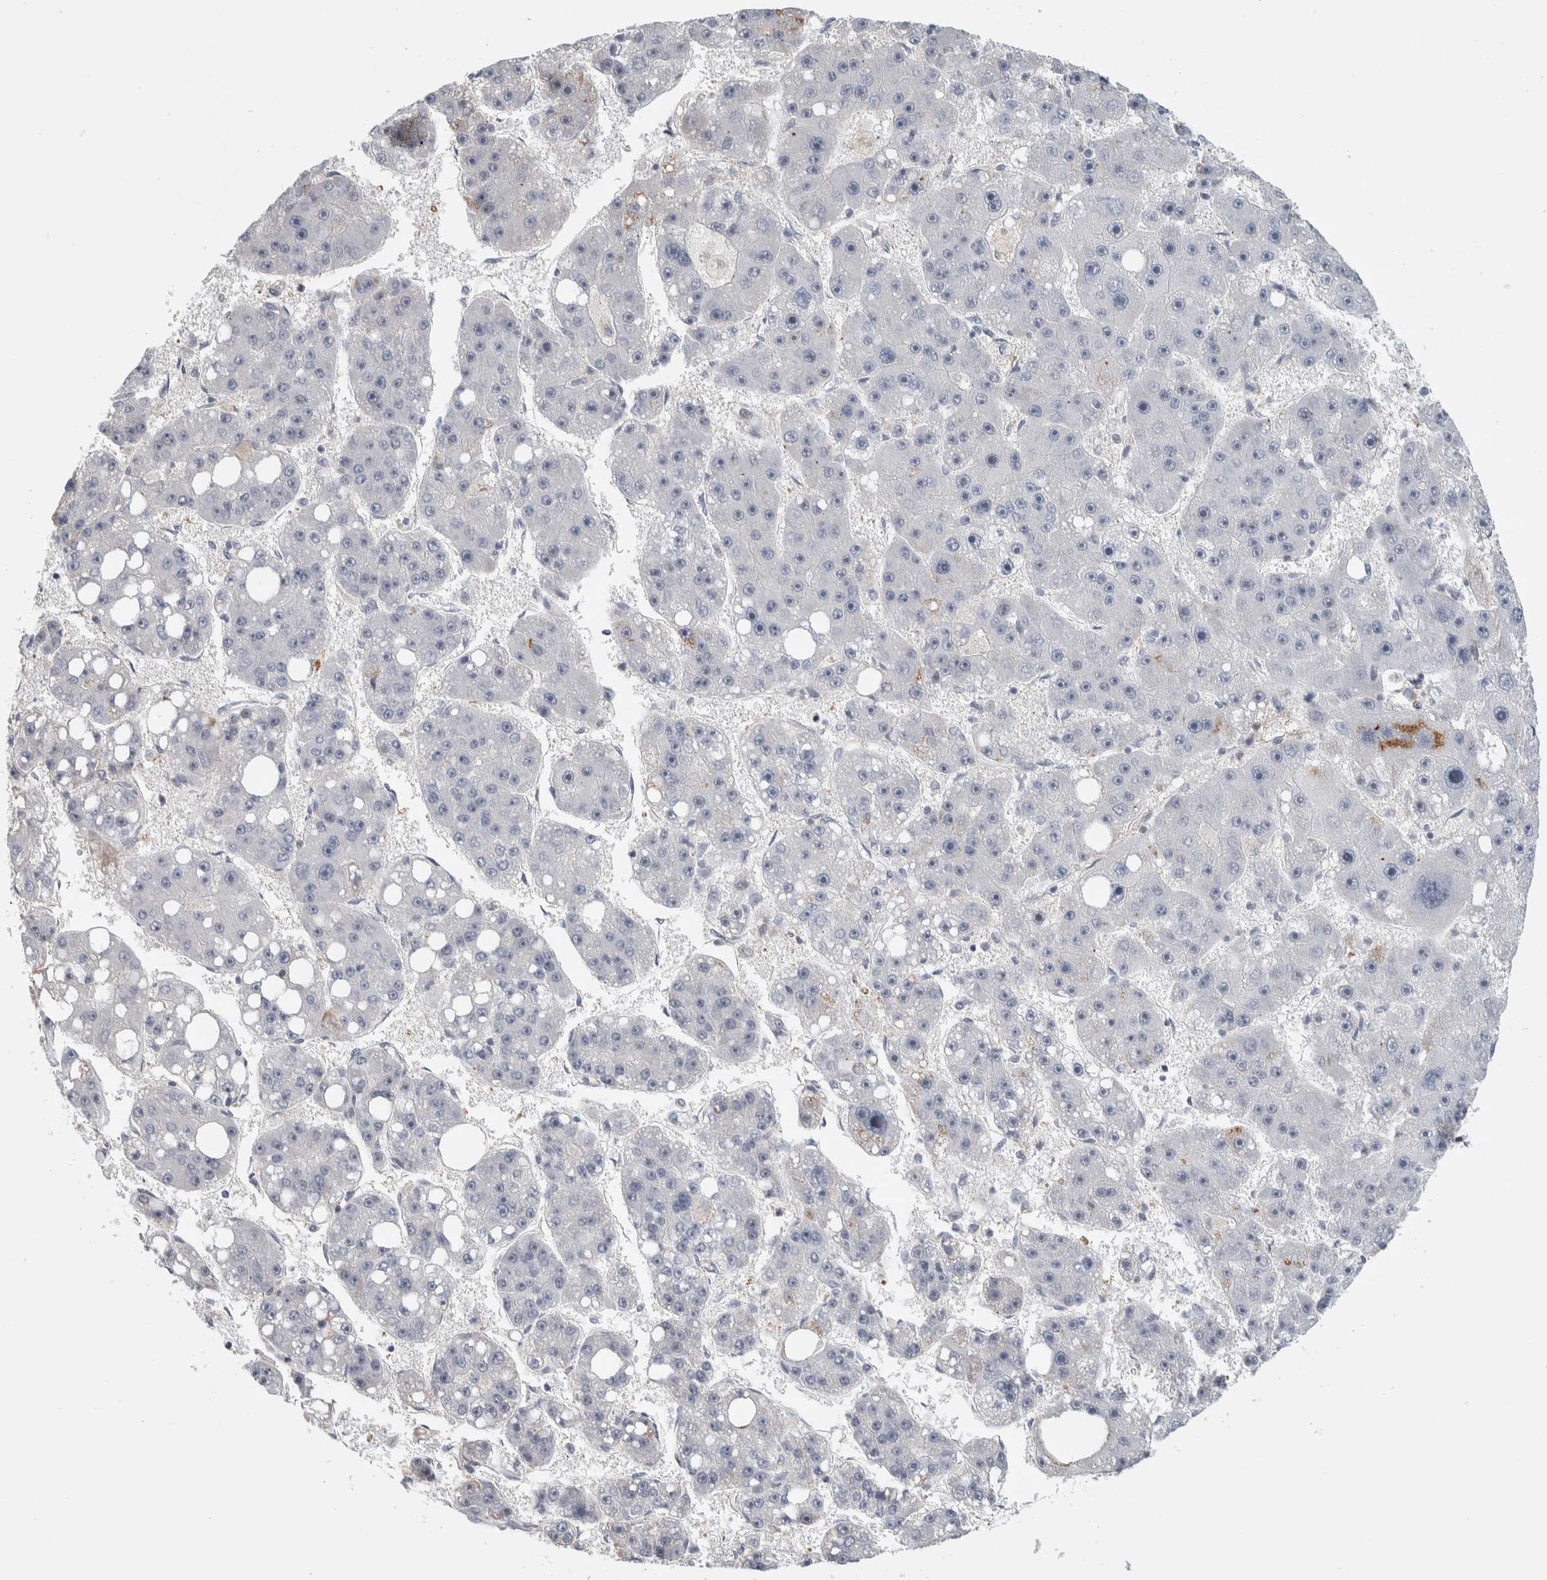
{"staining": {"intensity": "negative", "quantity": "none", "location": "none"}, "tissue": "liver cancer", "cell_type": "Tumor cells", "image_type": "cancer", "snomed": [{"axis": "morphology", "description": "Carcinoma, Hepatocellular, NOS"}, {"axis": "topography", "description": "Liver"}], "caption": "Tumor cells are negative for brown protein staining in hepatocellular carcinoma (liver).", "gene": "MSL1", "patient": {"sex": "female", "age": 61}}